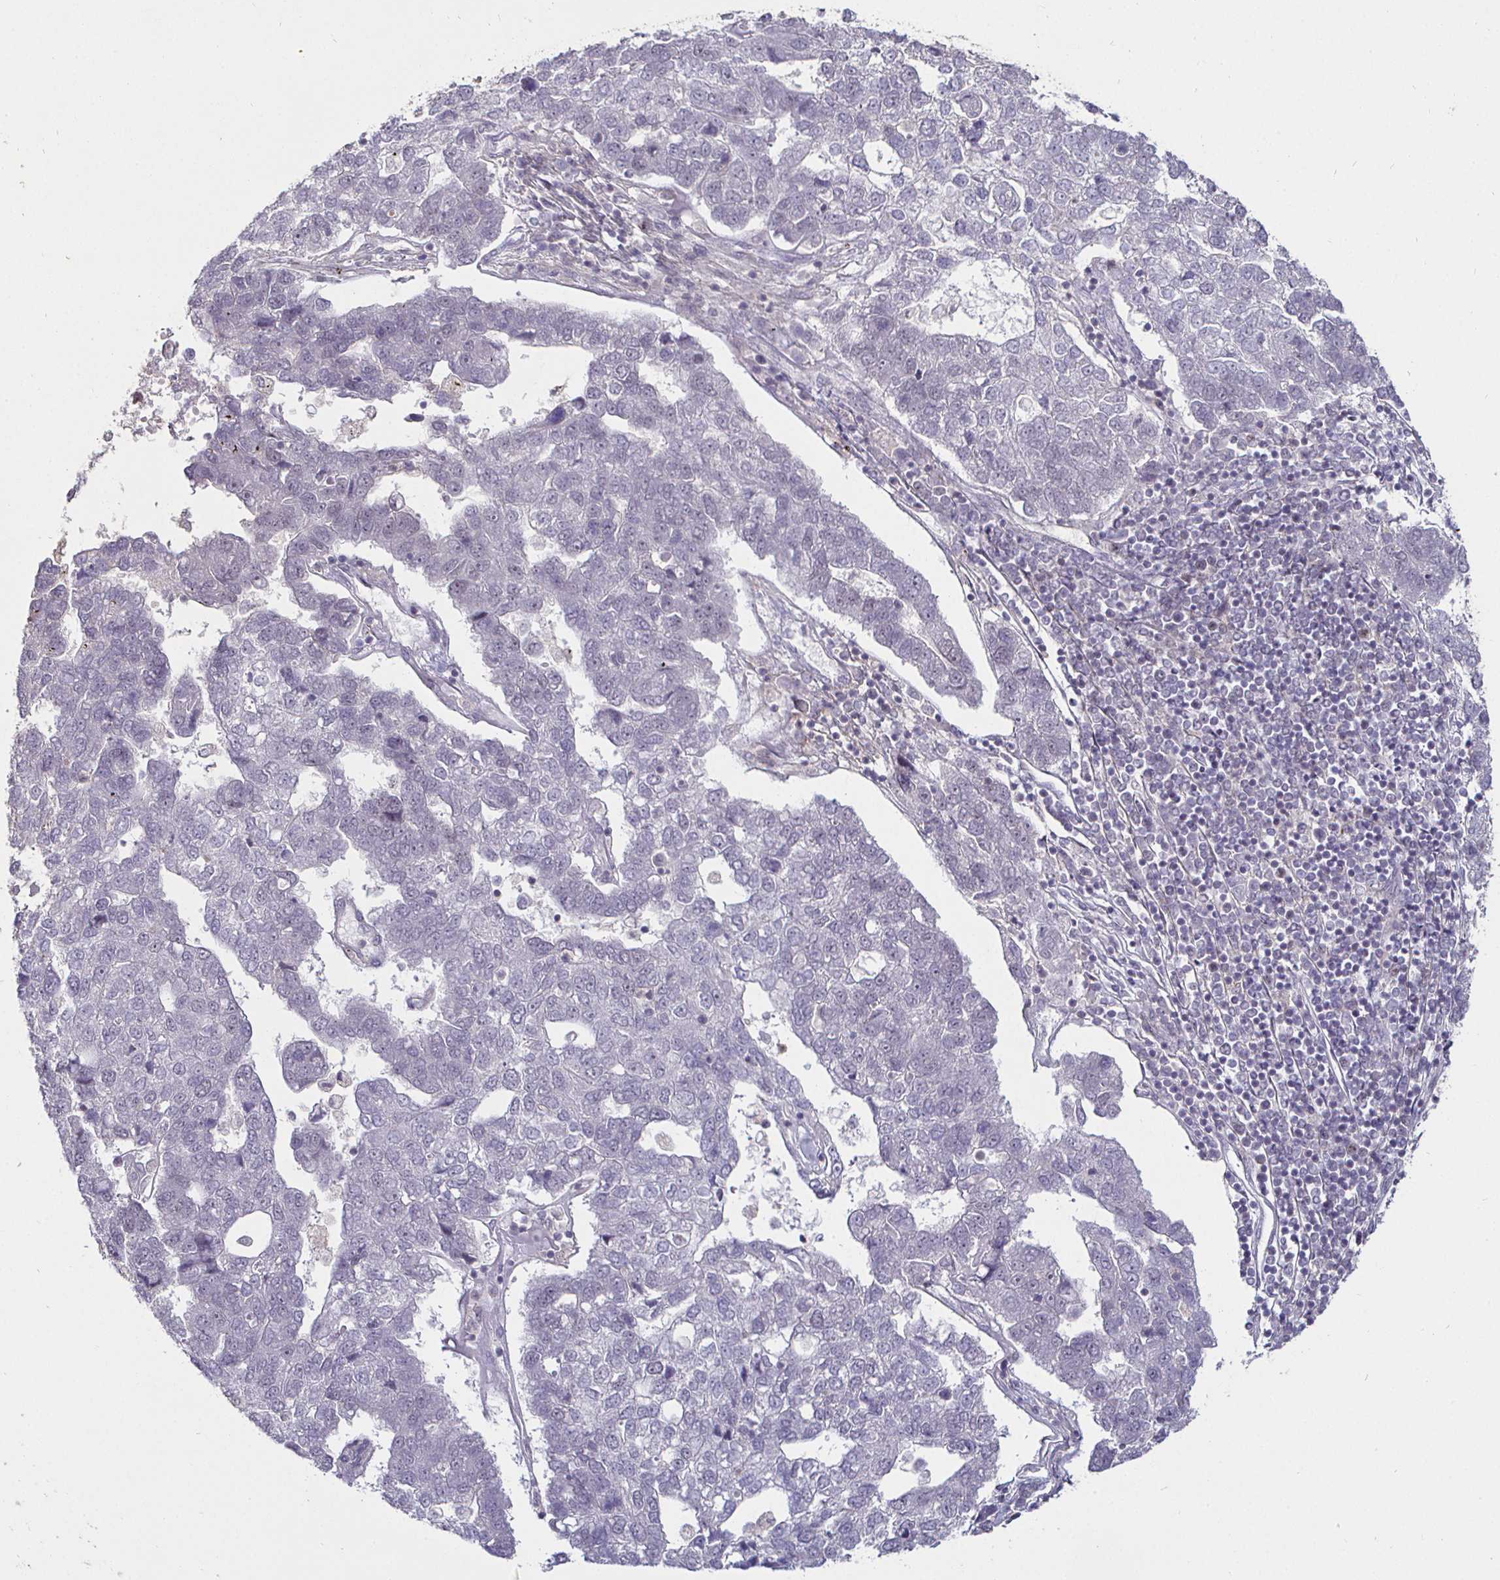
{"staining": {"intensity": "negative", "quantity": "none", "location": "none"}, "tissue": "pancreatic cancer", "cell_type": "Tumor cells", "image_type": "cancer", "snomed": [{"axis": "morphology", "description": "Adenocarcinoma, NOS"}, {"axis": "topography", "description": "Pancreas"}], "caption": "There is no significant positivity in tumor cells of pancreatic cancer (adenocarcinoma). (Brightfield microscopy of DAB (3,3'-diaminobenzidine) immunohistochemistry at high magnification).", "gene": "MLH1", "patient": {"sex": "female", "age": 61}}